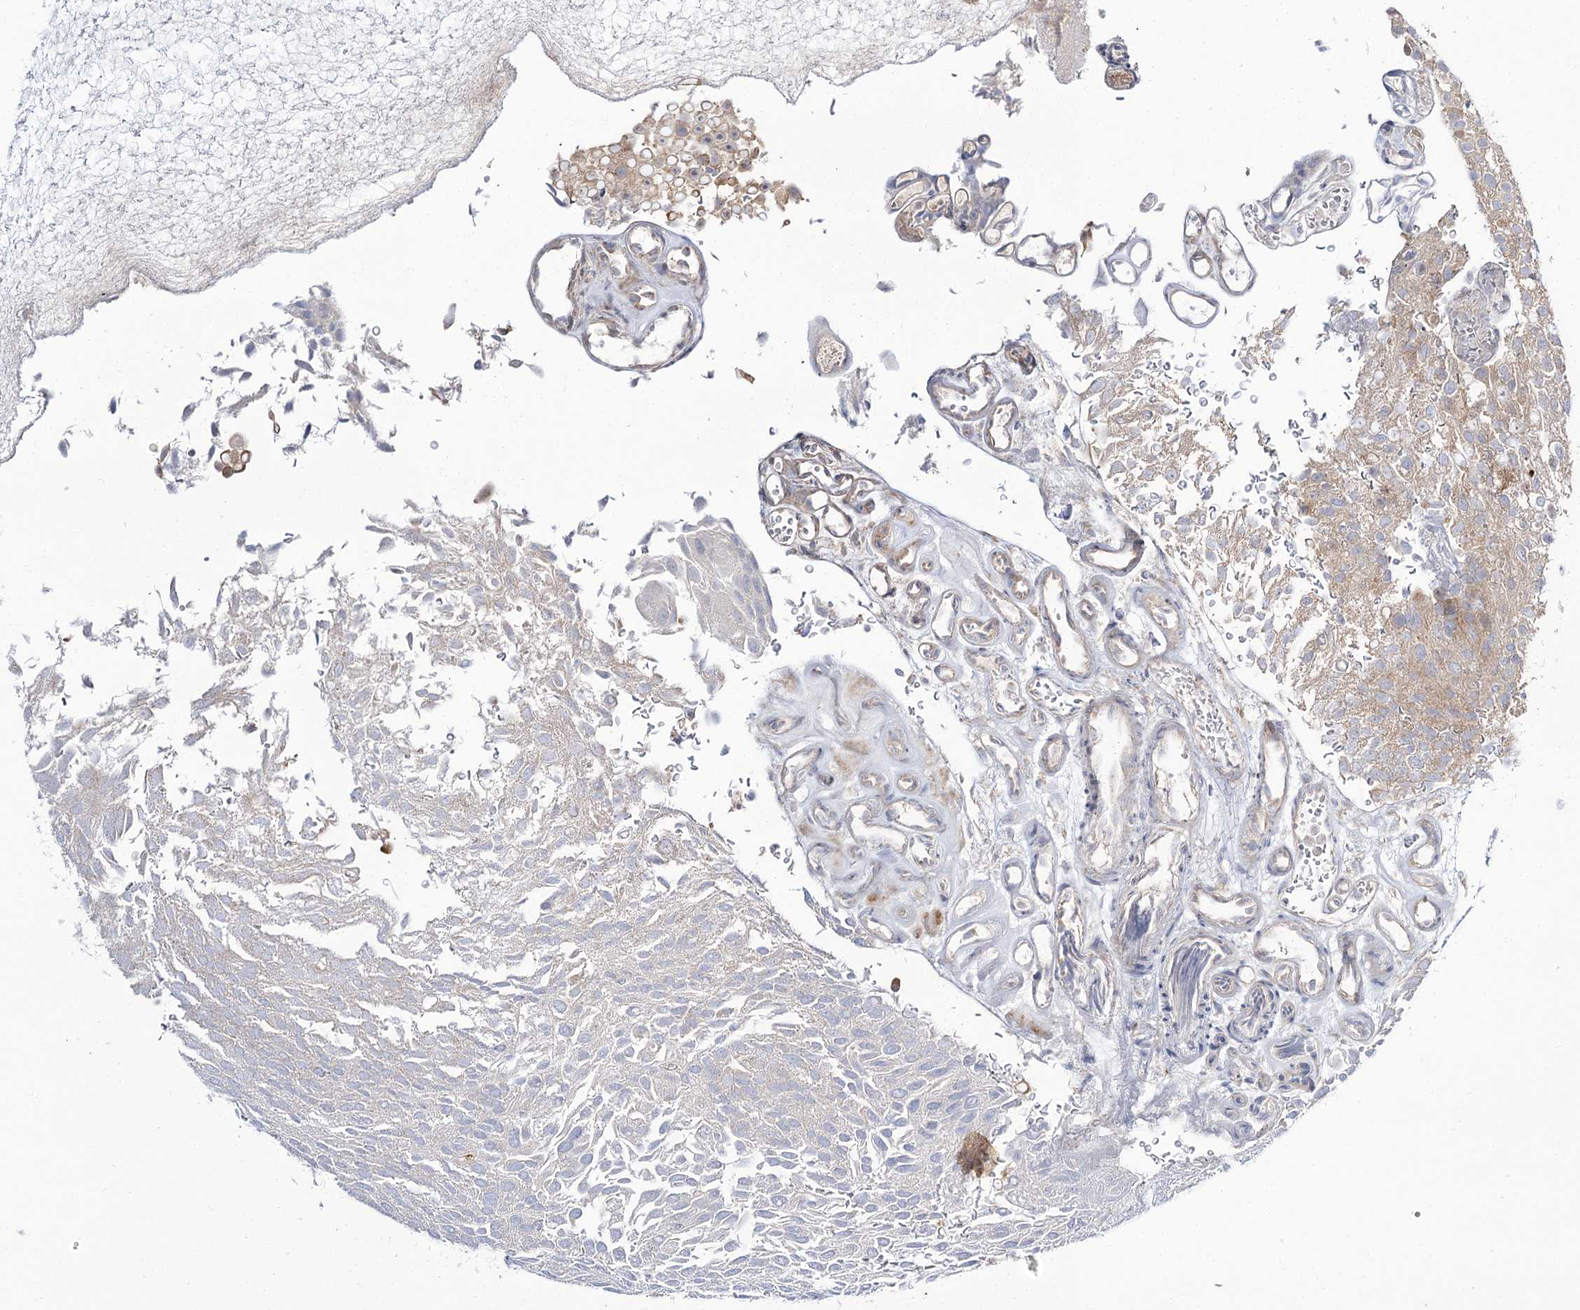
{"staining": {"intensity": "moderate", "quantity": "25%-75%", "location": "cytoplasmic/membranous"}, "tissue": "urothelial cancer", "cell_type": "Tumor cells", "image_type": "cancer", "snomed": [{"axis": "morphology", "description": "Urothelial carcinoma, Low grade"}, {"axis": "topography", "description": "Urinary bladder"}], "caption": "Human urothelial carcinoma (low-grade) stained for a protein (brown) reveals moderate cytoplasmic/membranous positive staining in approximately 25%-75% of tumor cells.", "gene": "C11orf80", "patient": {"sex": "male", "age": 78}}